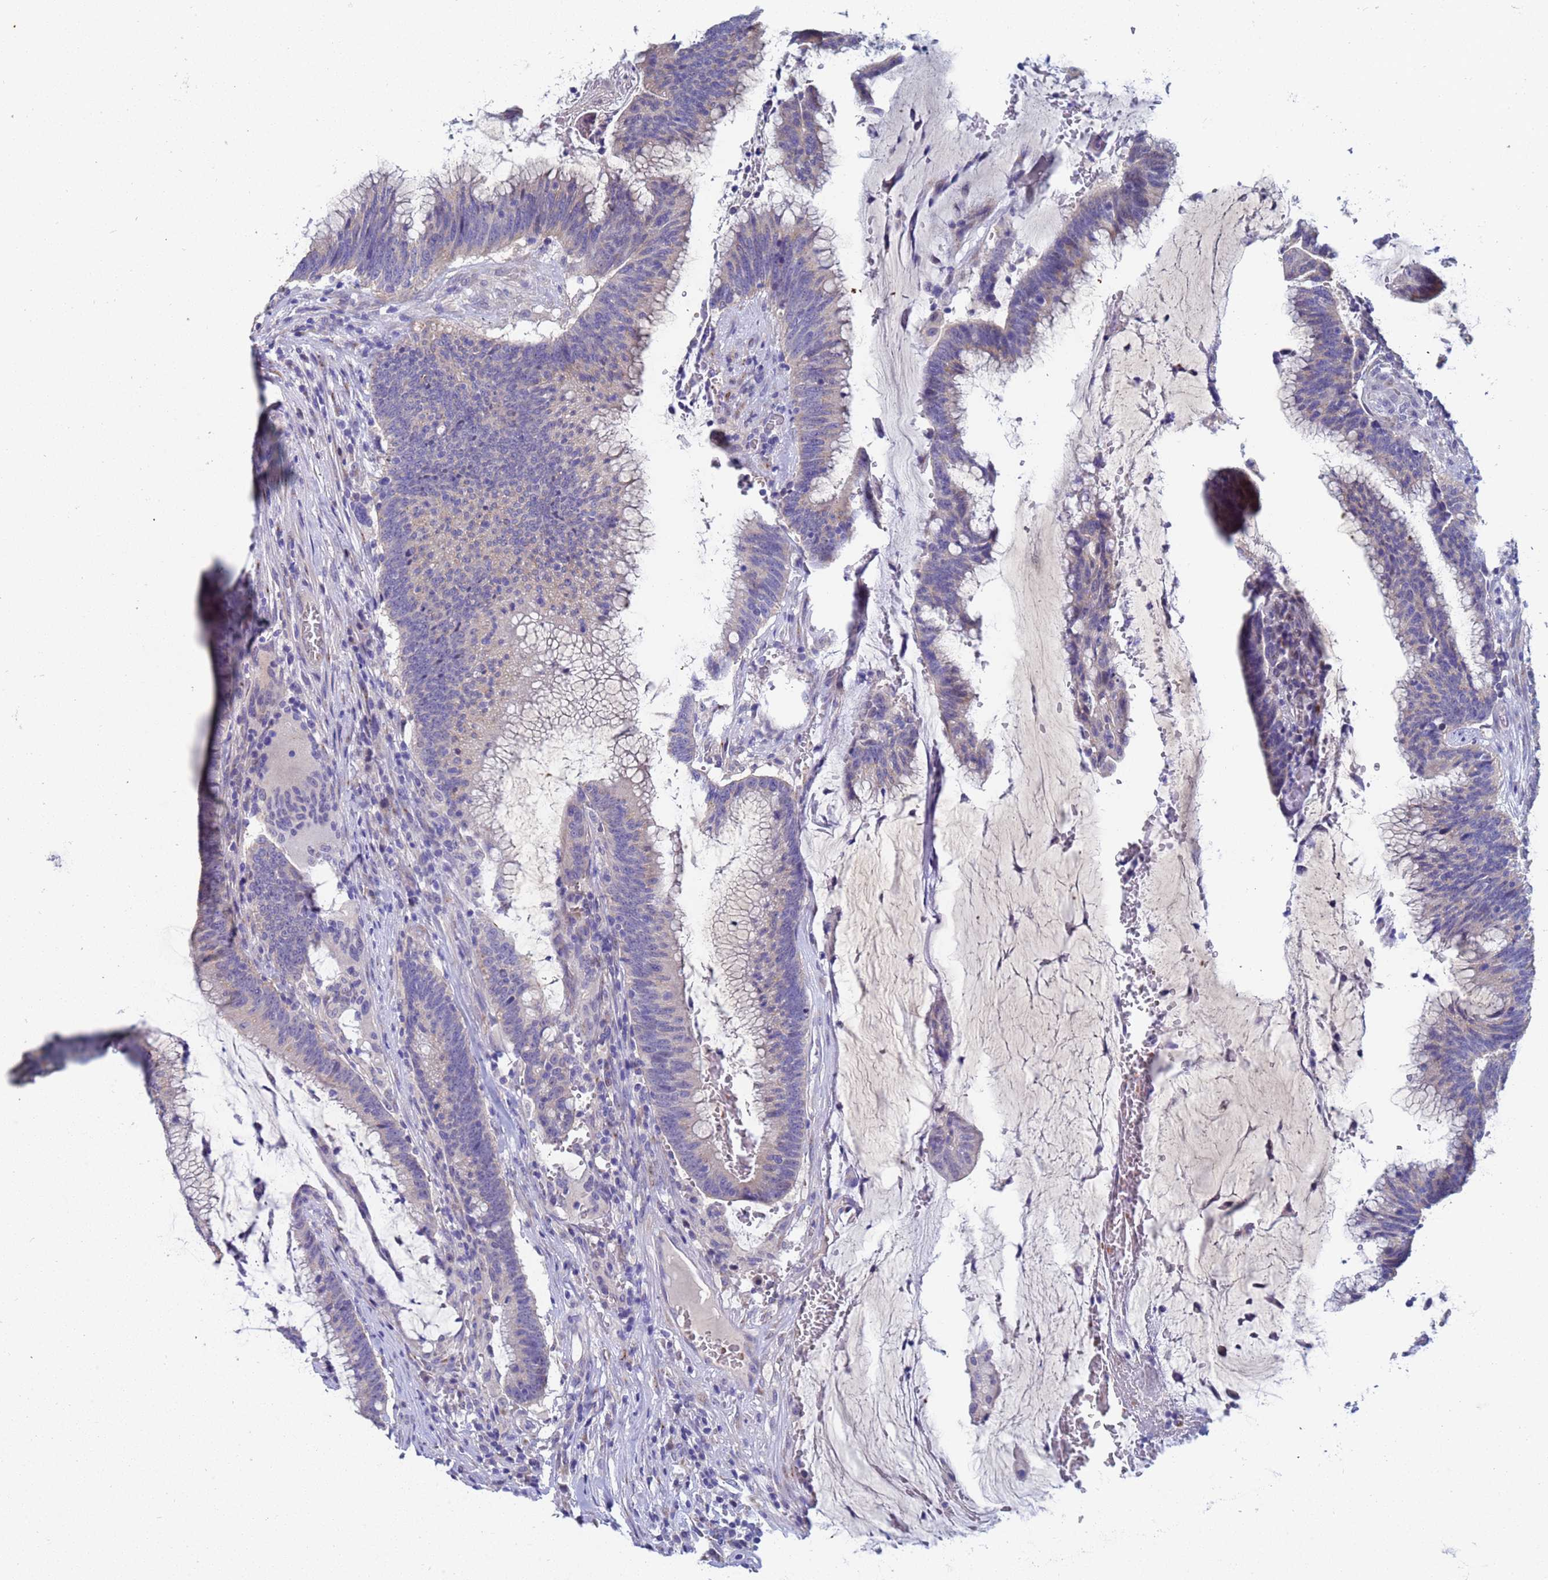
{"staining": {"intensity": "negative", "quantity": "none", "location": "none"}, "tissue": "colorectal cancer", "cell_type": "Tumor cells", "image_type": "cancer", "snomed": [{"axis": "morphology", "description": "Adenocarcinoma, NOS"}, {"axis": "topography", "description": "Rectum"}], "caption": "Adenocarcinoma (colorectal) was stained to show a protein in brown. There is no significant staining in tumor cells.", "gene": "IHO1", "patient": {"sex": "female", "age": 77}}